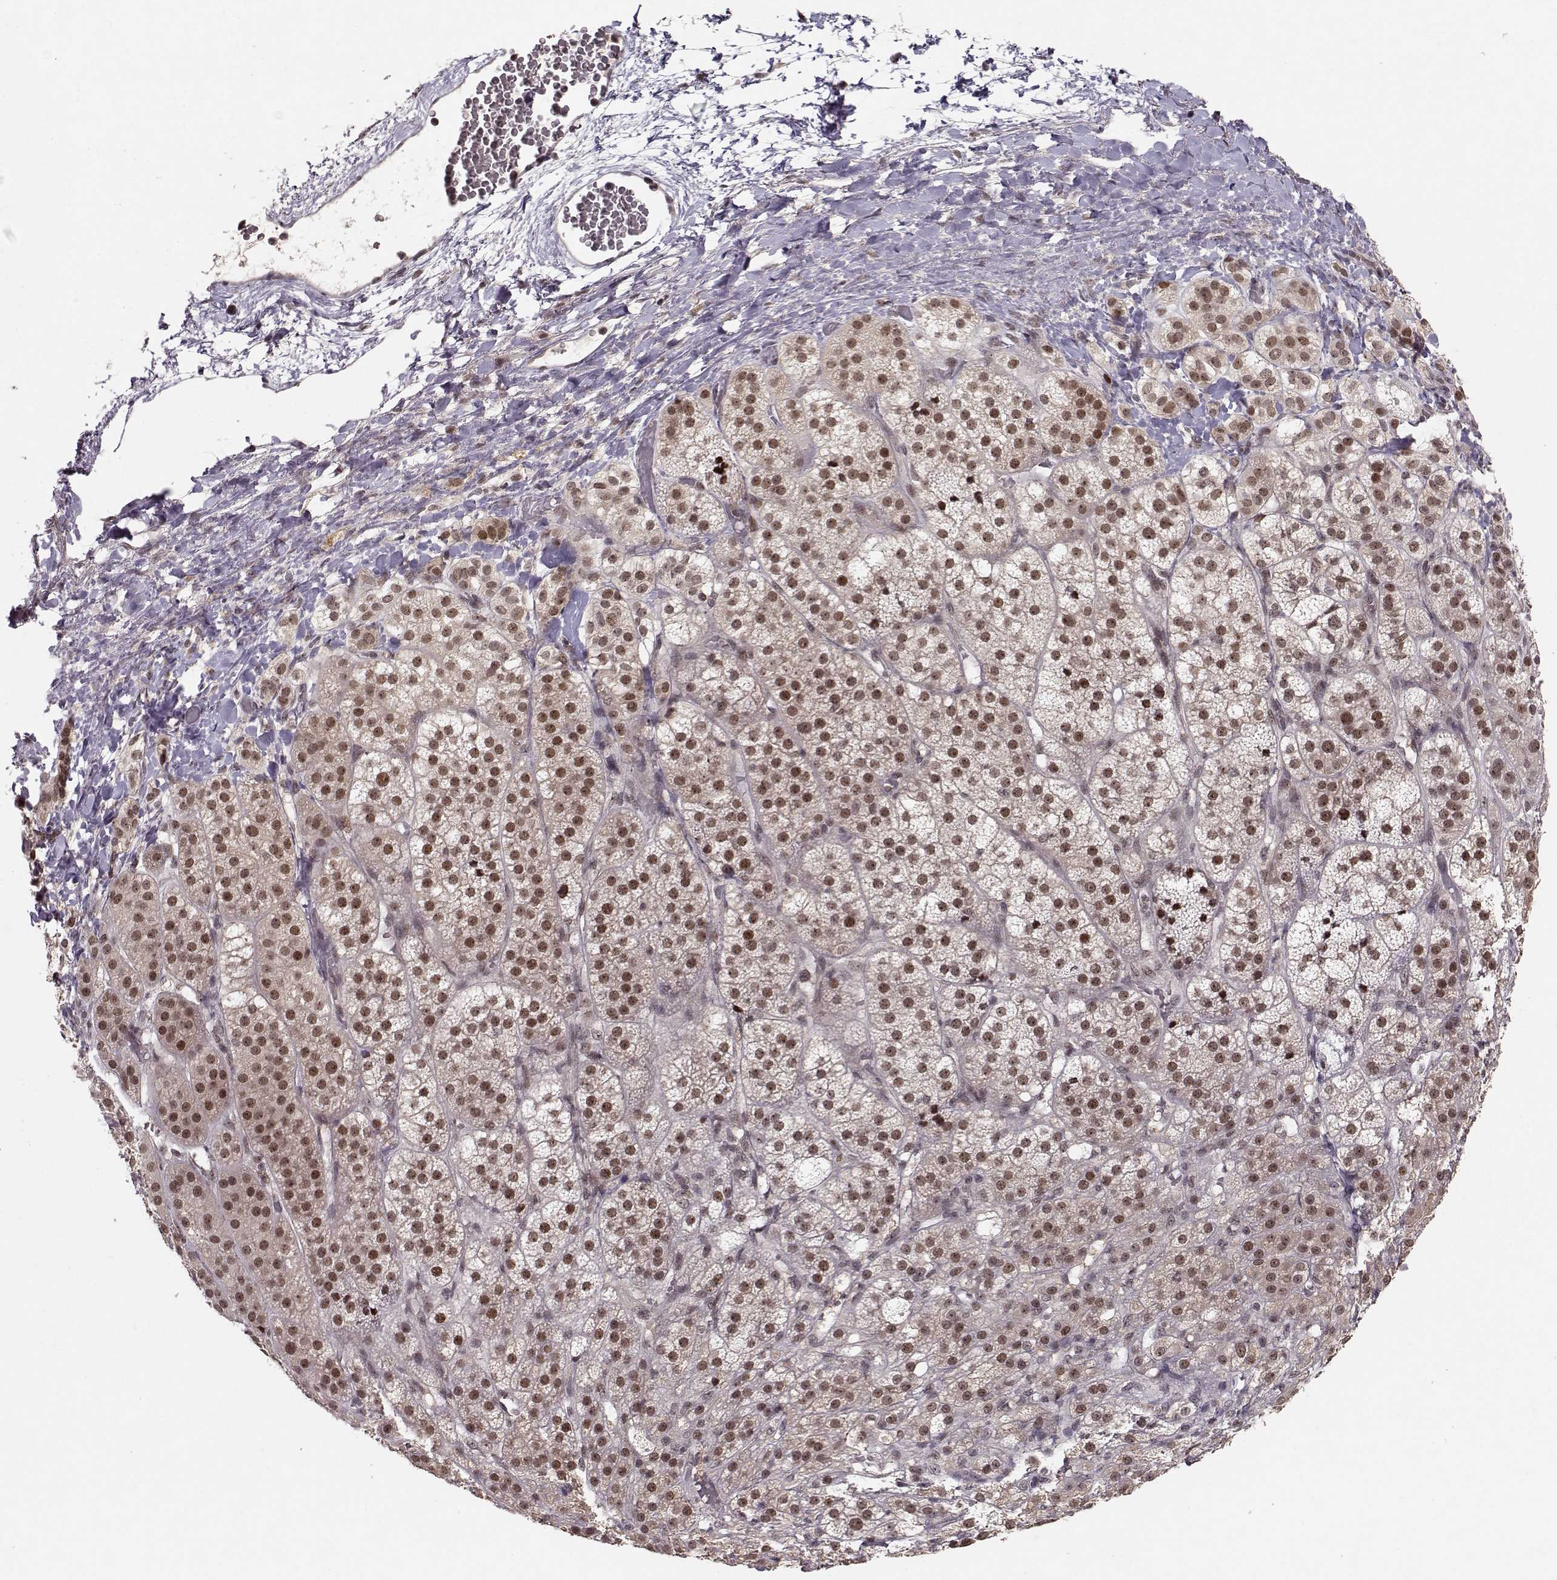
{"staining": {"intensity": "moderate", "quantity": ">75%", "location": "nuclear"}, "tissue": "adrenal gland", "cell_type": "Glandular cells", "image_type": "normal", "snomed": [{"axis": "morphology", "description": "Normal tissue, NOS"}, {"axis": "topography", "description": "Adrenal gland"}], "caption": "This micrograph shows immunohistochemistry (IHC) staining of benign adrenal gland, with medium moderate nuclear positivity in about >75% of glandular cells.", "gene": "CSNK2A1", "patient": {"sex": "female", "age": 60}}